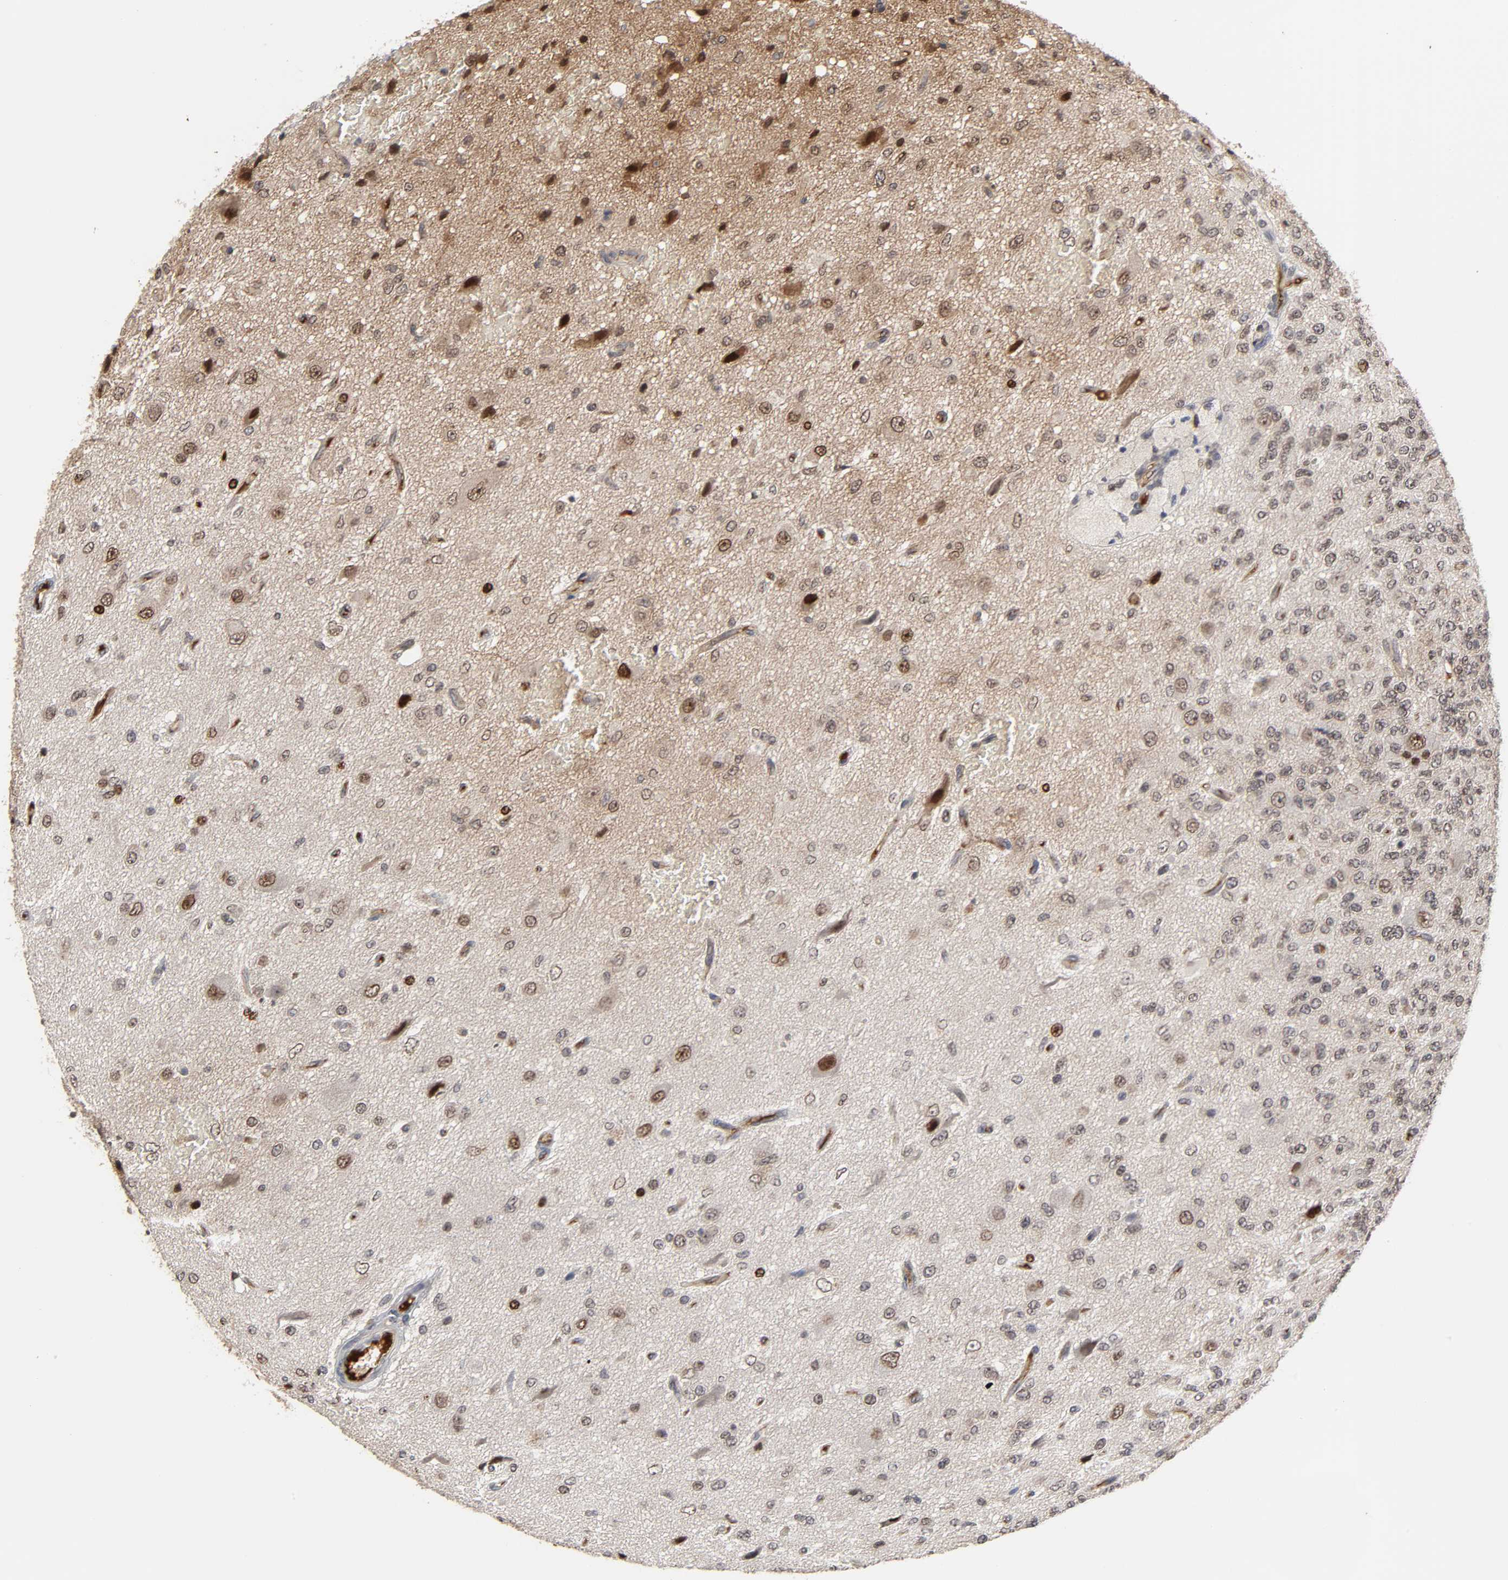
{"staining": {"intensity": "strong", "quantity": ">75%", "location": "cytoplasmic/membranous,nuclear"}, "tissue": "glioma", "cell_type": "Tumor cells", "image_type": "cancer", "snomed": [{"axis": "morphology", "description": "Glioma, malignant, High grade"}, {"axis": "topography", "description": "pancreas cauda"}], "caption": "Tumor cells show strong cytoplasmic/membranous and nuclear staining in approximately >75% of cells in malignant glioma (high-grade).", "gene": "CPN2", "patient": {"sex": "male", "age": 60}}